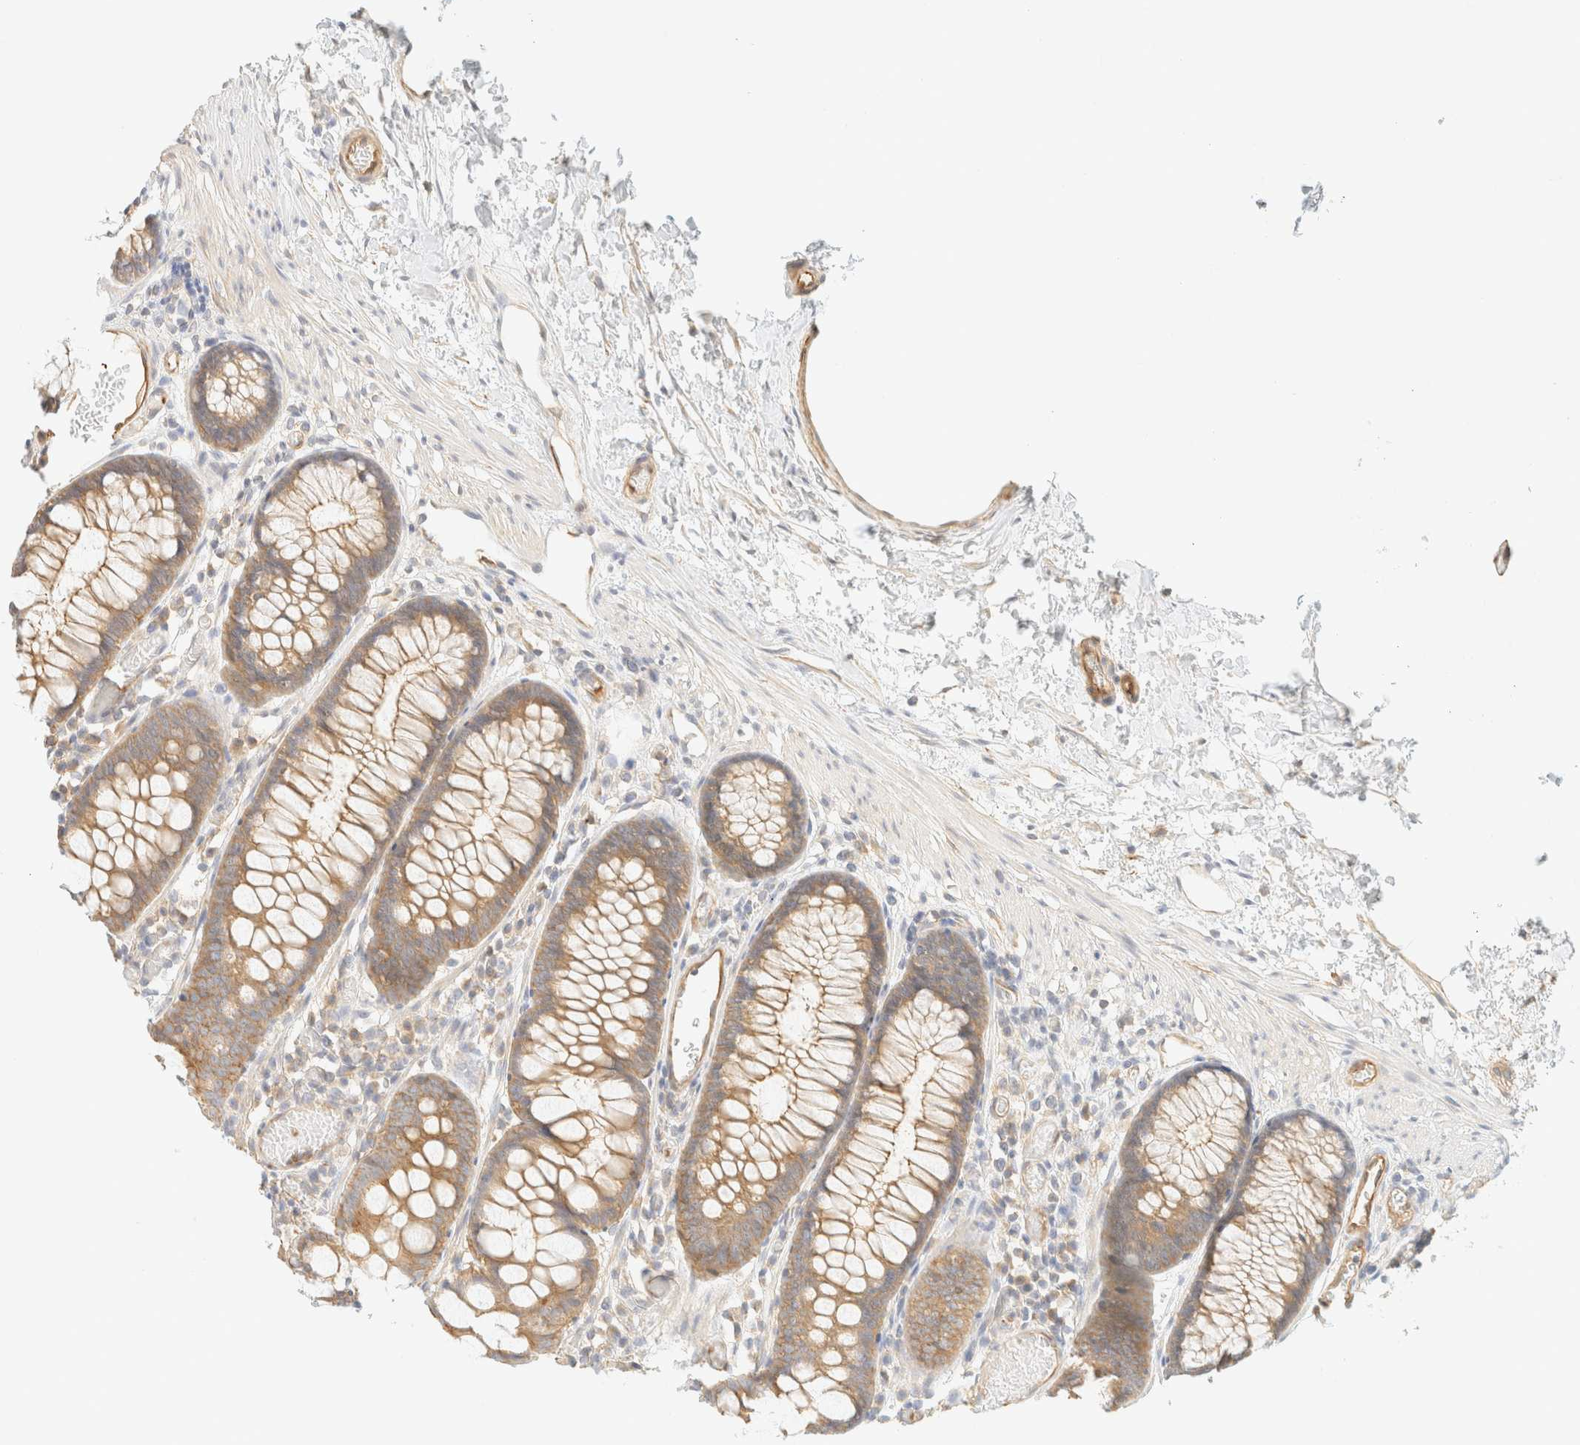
{"staining": {"intensity": "moderate", "quantity": ">75%", "location": "cytoplasmic/membranous"}, "tissue": "colon", "cell_type": "Endothelial cells", "image_type": "normal", "snomed": [{"axis": "morphology", "description": "Normal tissue, NOS"}, {"axis": "topography", "description": "Colon"}], "caption": "Colon stained with DAB (3,3'-diaminobenzidine) immunohistochemistry displays medium levels of moderate cytoplasmic/membranous expression in about >75% of endothelial cells. Using DAB (brown) and hematoxylin (blue) stains, captured at high magnification using brightfield microscopy.", "gene": "OTOP2", "patient": {"sex": "male", "age": 14}}